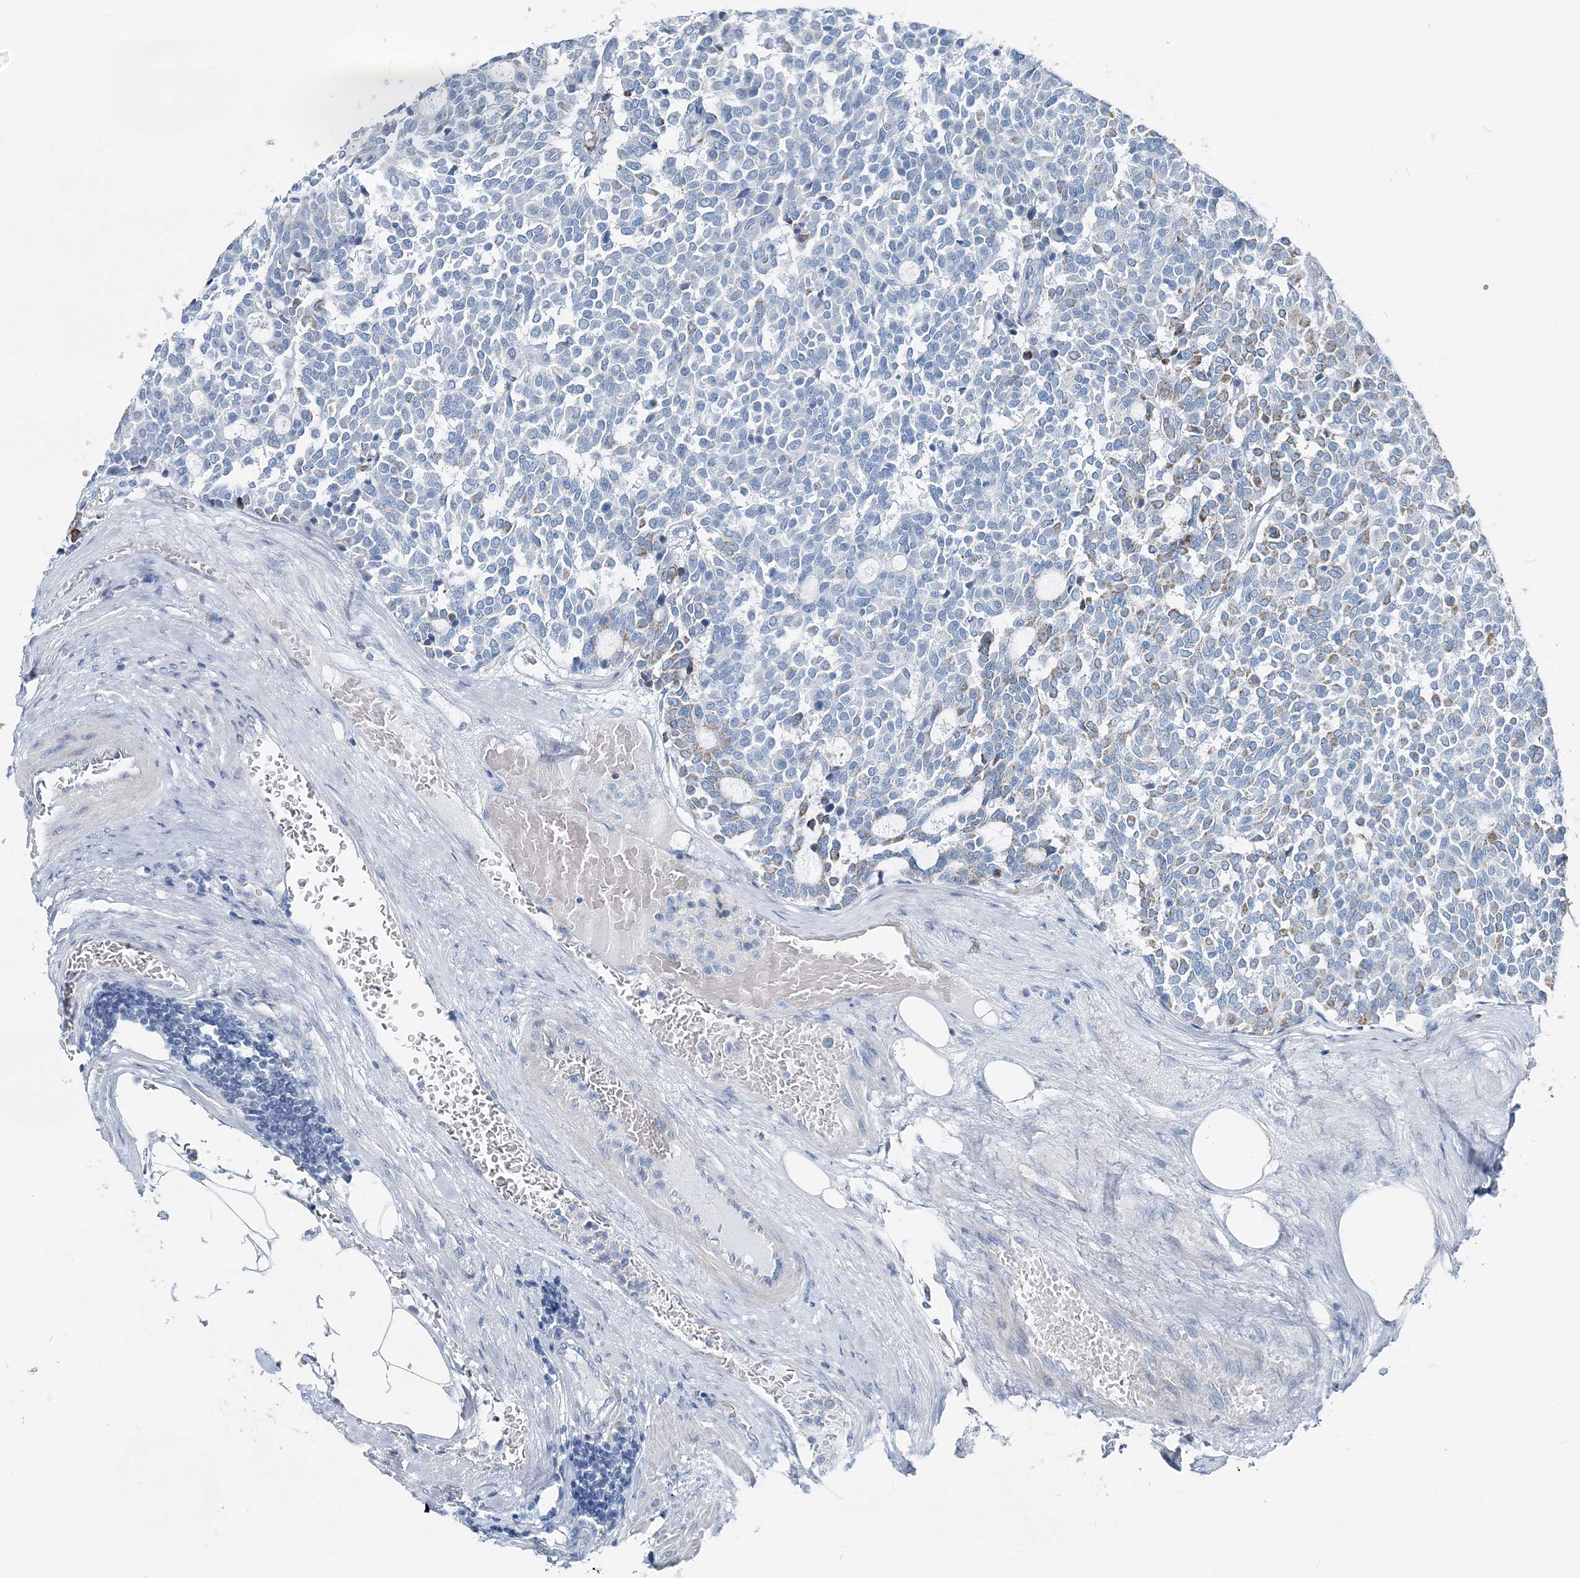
{"staining": {"intensity": "weak", "quantity": "<25%", "location": "cytoplasmic/membranous"}, "tissue": "carcinoid", "cell_type": "Tumor cells", "image_type": "cancer", "snomed": [{"axis": "morphology", "description": "Carcinoid, malignant, NOS"}, {"axis": "topography", "description": "Pancreas"}], "caption": "Image shows no protein positivity in tumor cells of carcinoid tissue.", "gene": "GABARAPL2", "patient": {"sex": "female", "age": 54}}